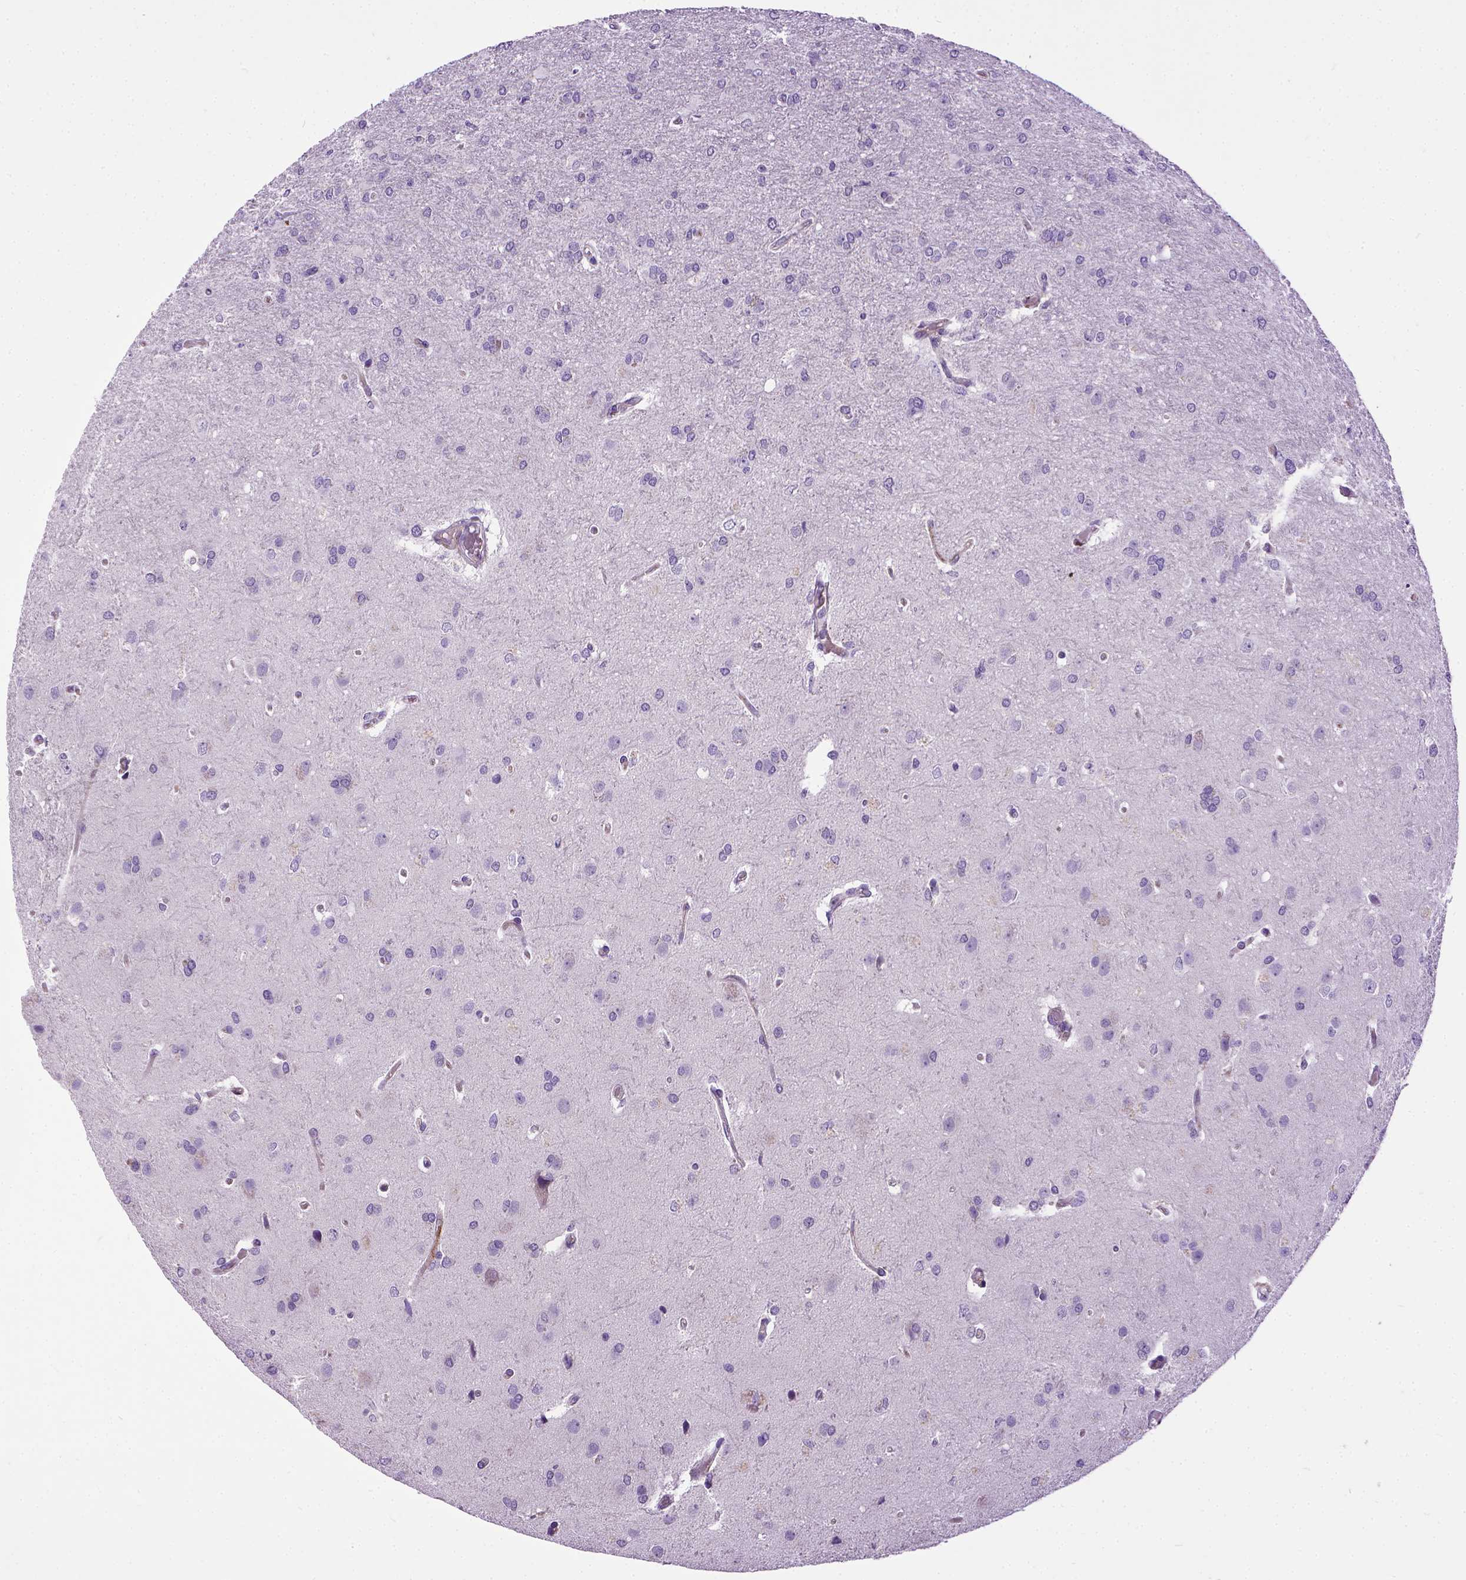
{"staining": {"intensity": "negative", "quantity": "none", "location": "none"}, "tissue": "glioma", "cell_type": "Tumor cells", "image_type": "cancer", "snomed": [{"axis": "morphology", "description": "Glioma, malignant, High grade"}, {"axis": "topography", "description": "Brain"}], "caption": "DAB immunohistochemical staining of high-grade glioma (malignant) displays no significant positivity in tumor cells.", "gene": "ENG", "patient": {"sex": "male", "age": 68}}